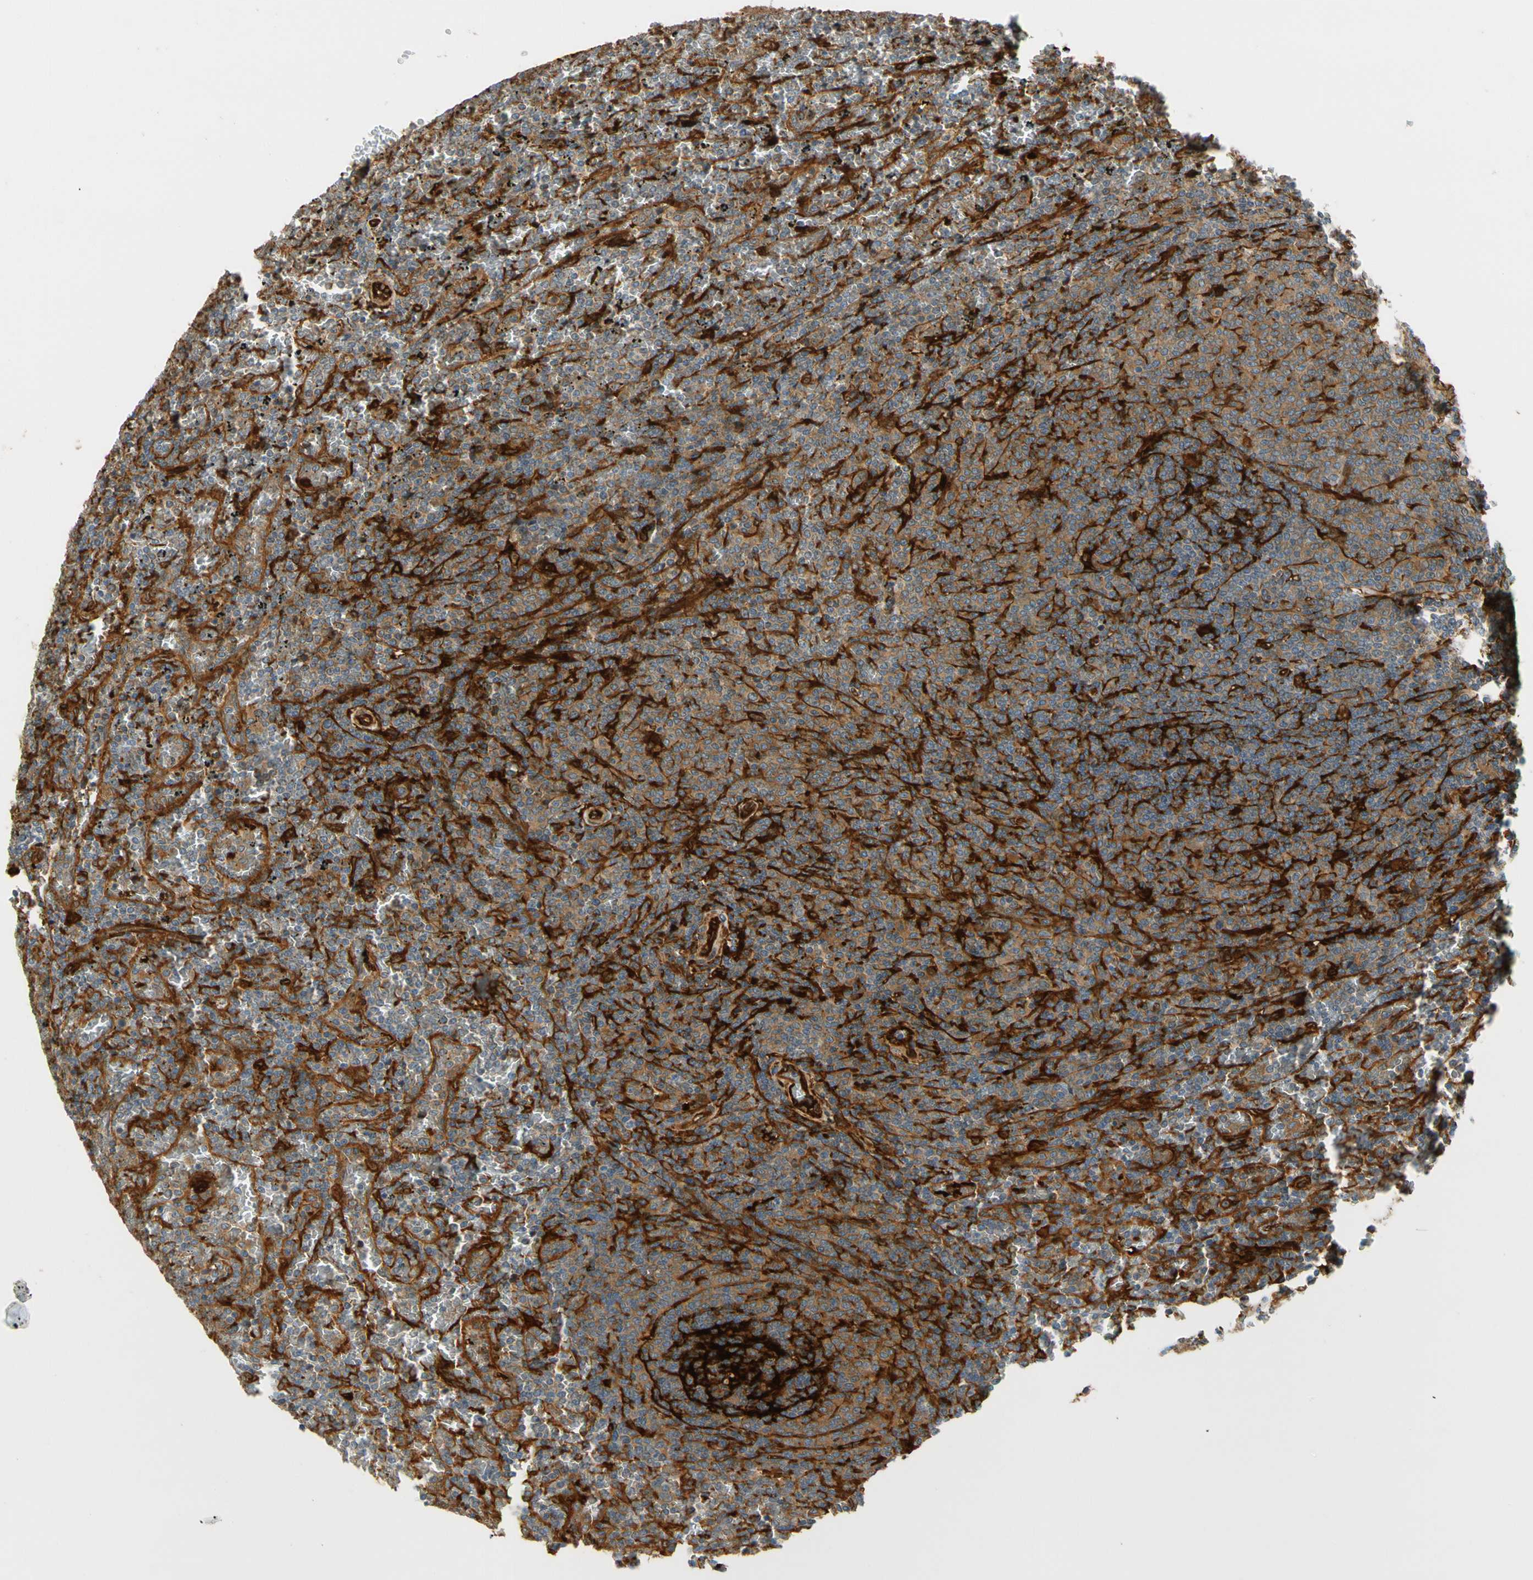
{"staining": {"intensity": "weak", "quantity": "25%-75%", "location": "cytoplasmic/membranous"}, "tissue": "lymphoma", "cell_type": "Tumor cells", "image_type": "cancer", "snomed": [{"axis": "morphology", "description": "Malignant lymphoma, non-Hodgkin's type, Low grade"}, {"axis": "topography", "description": "Spleen"}], "caption": "Immunohistochemistry micrograph of lymphoma stained for a protein (brown), which demonstrates low levels of weak cytoplasmic/membranous staining in about 25%-75% of tumor cells.", "gene": "PARP14", "patient": {"sex": "female", "age": 77}}